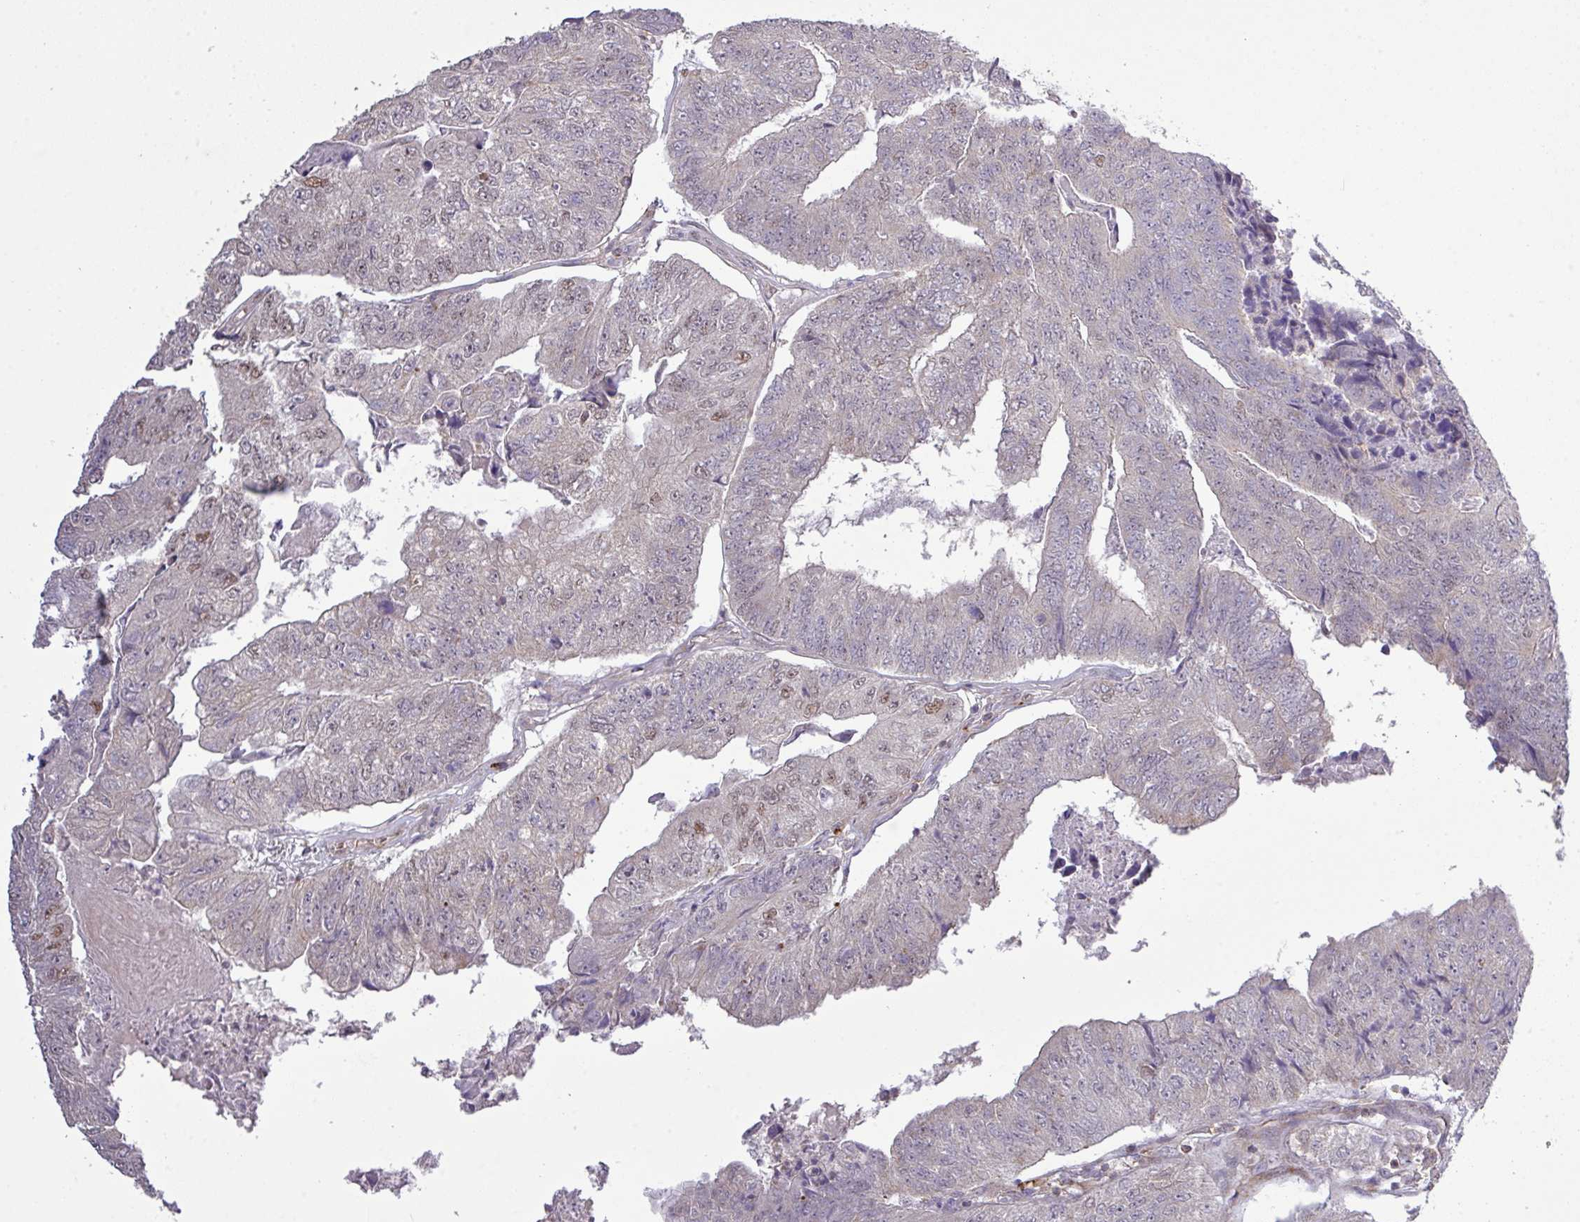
{"staining": {"intensity": "moderate", "quantity": "<25%", "location": "nuclear"}, "tissue": "colorectal cancer", "cell_type": "Tumor cells", "image_type": "cancer", "snomed": [{"axis": "morphology", "description": "Adenocarcinoma, NOS"}, {"axis": "topography", "description": "Colon"}], "caption": "This image exhibits IHC staining of colorectal cancer (adenocarcinoma), with low moderate nuclear staining in about <25% of tumor cells.", "gene": "TPRA1", "patient": {"sex": "female", "age": 67}}